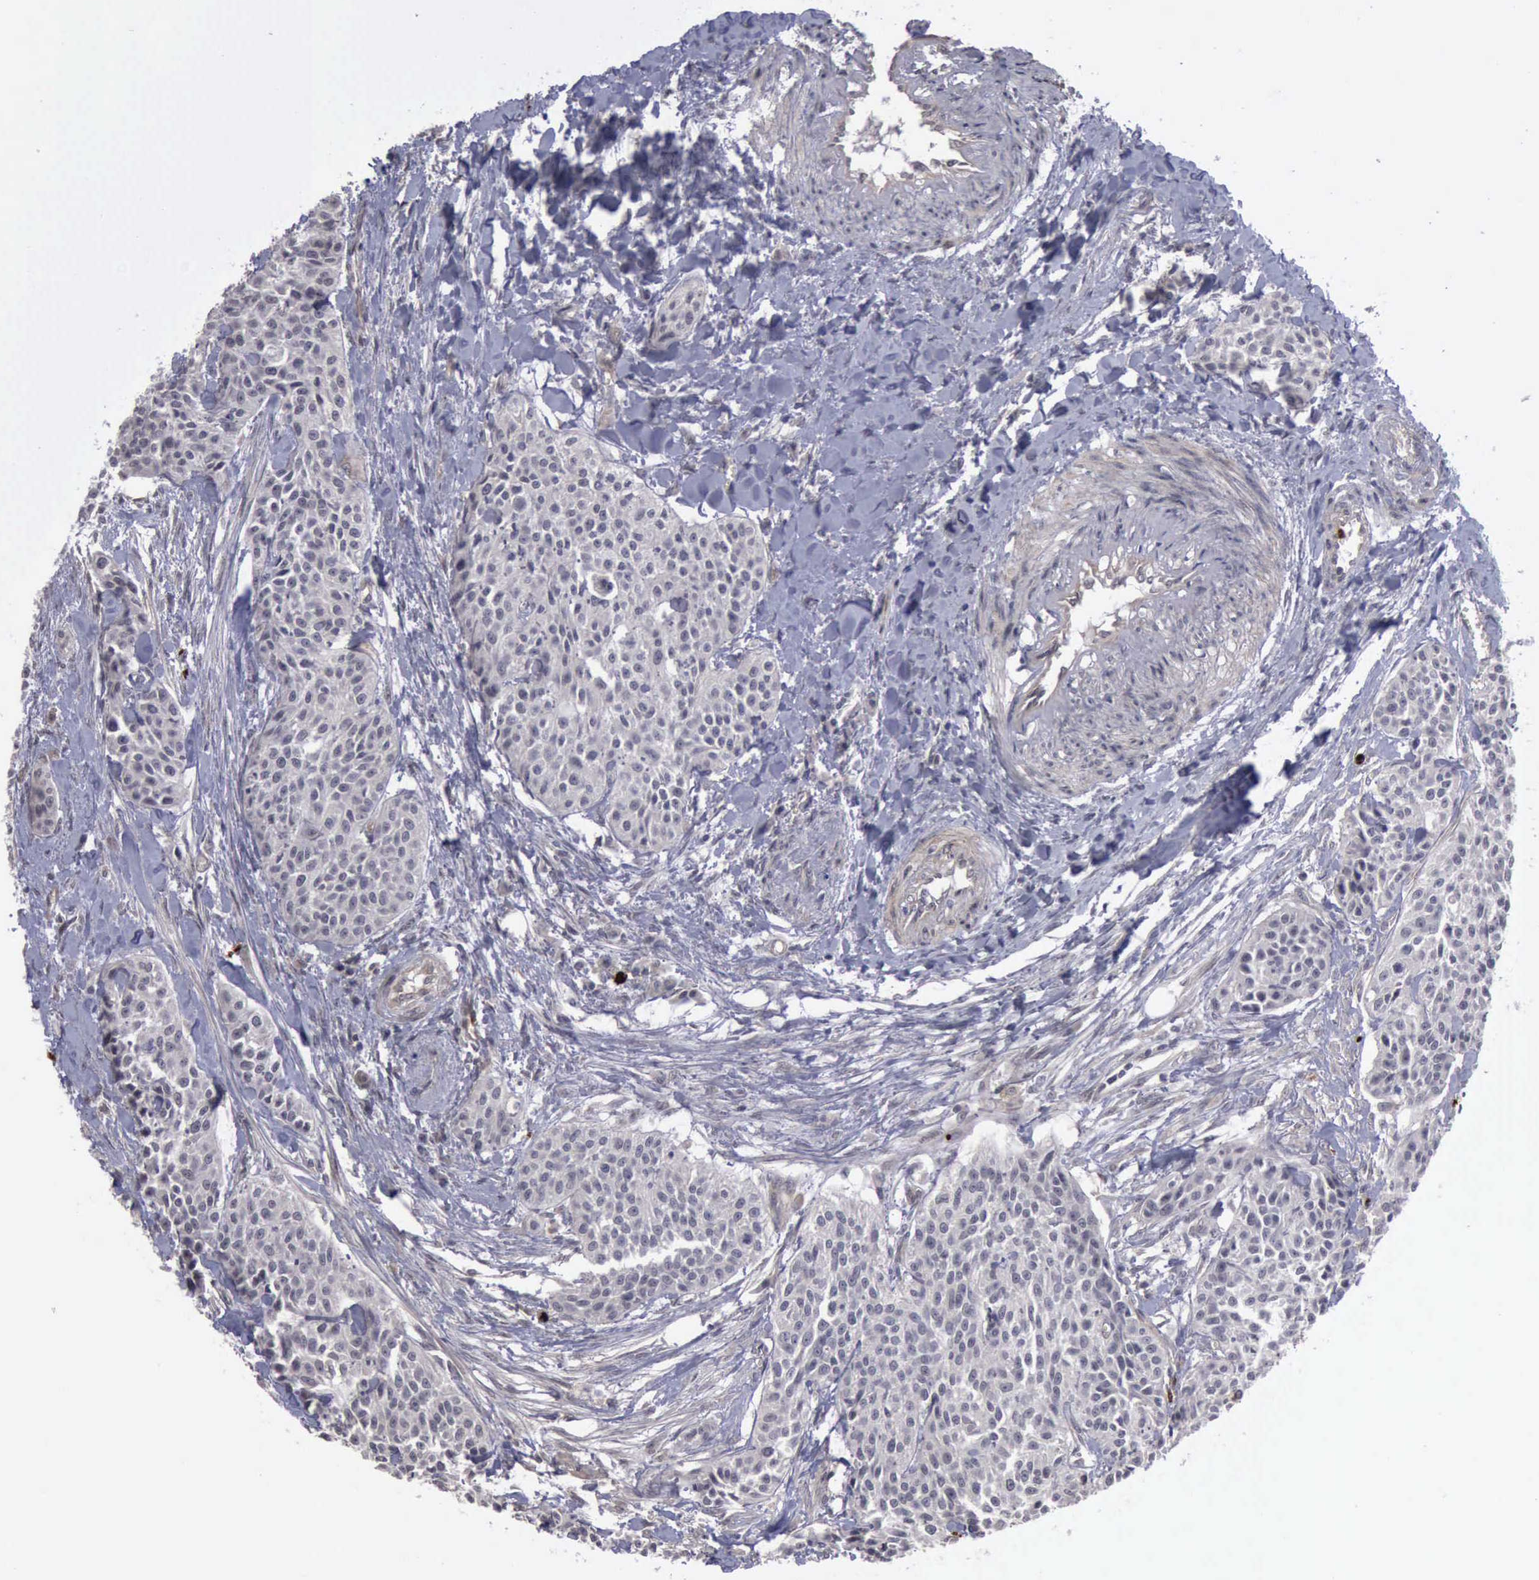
{"staining": {"intensity": "negative", "quantity": "none", "location": "none"}, "tissue": "urothelial cancer", "cell_type": "Tumor cells", "image_type": "cancer", "snomed": [{"axis": "morphology", "description": "Urothelial carcinoma, High grade"}, {"axis": "topography", "description": "Urinary bladder"}], "caption": "IHC of urothelial cancer reveals no expression in tumor cells. (Brightfield microscopy of DAB immunohistochemistry (IHC) at high magnification).", "gene": "MMP9", "patient": {"sex": "male", "age": 56}}